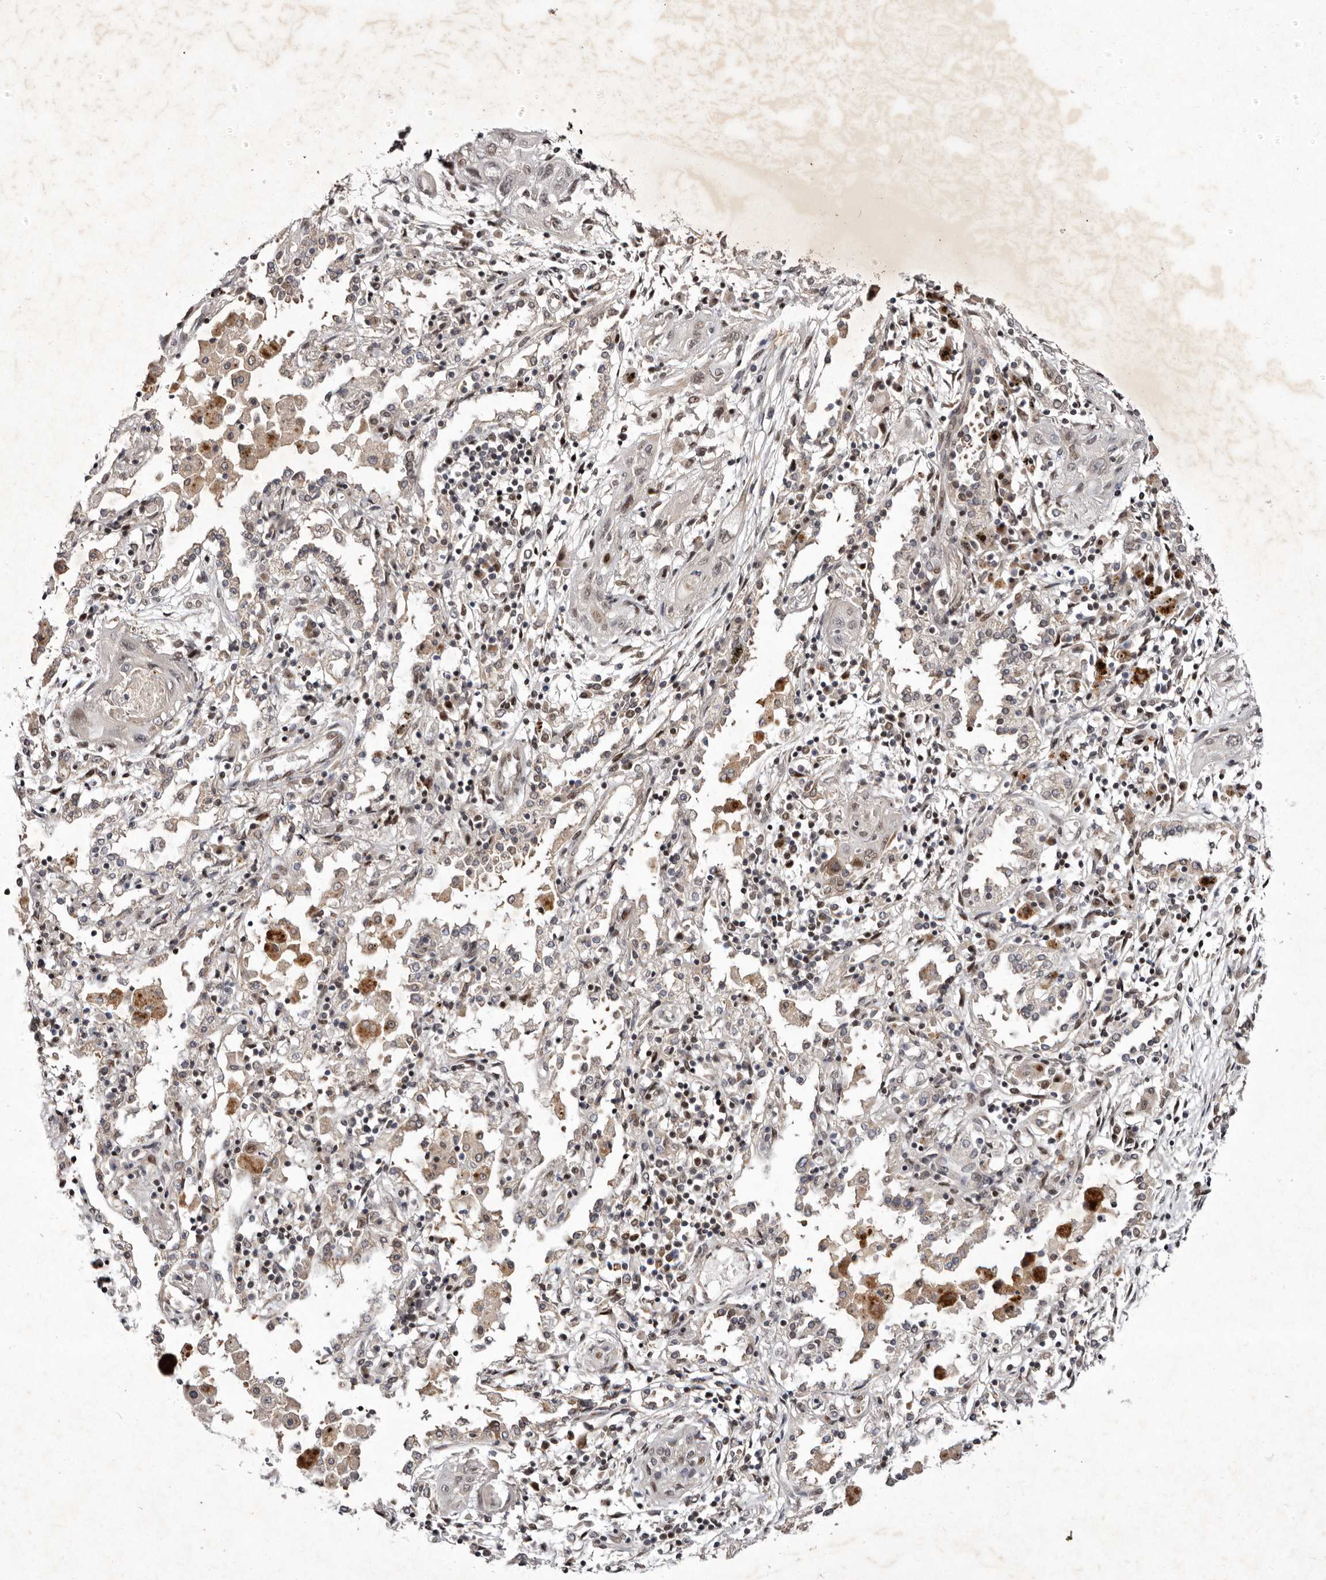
{"staining": {"intensity": "weak", "quantity": "25%-75%", "location": "cytoplasmic/membranous"}, "tissue": "lung cancer", "cell_type": "Tumor cells", "image_type": "cancer", "snomed": [{"axis": "morphology", "description": "Squamous cell carcinoma, NOS"}, {"axis": "topography", "description": "Lung"}], "caption": "IHC histopathology image of lung cancer stained for a protein (brown), which reveals low levels of weak cytoplasmic/membranous positivity in approximately 25%-75% of tumor cells.", "gene": "ABL1", "patient": {"sex": "female", "age": 47}}